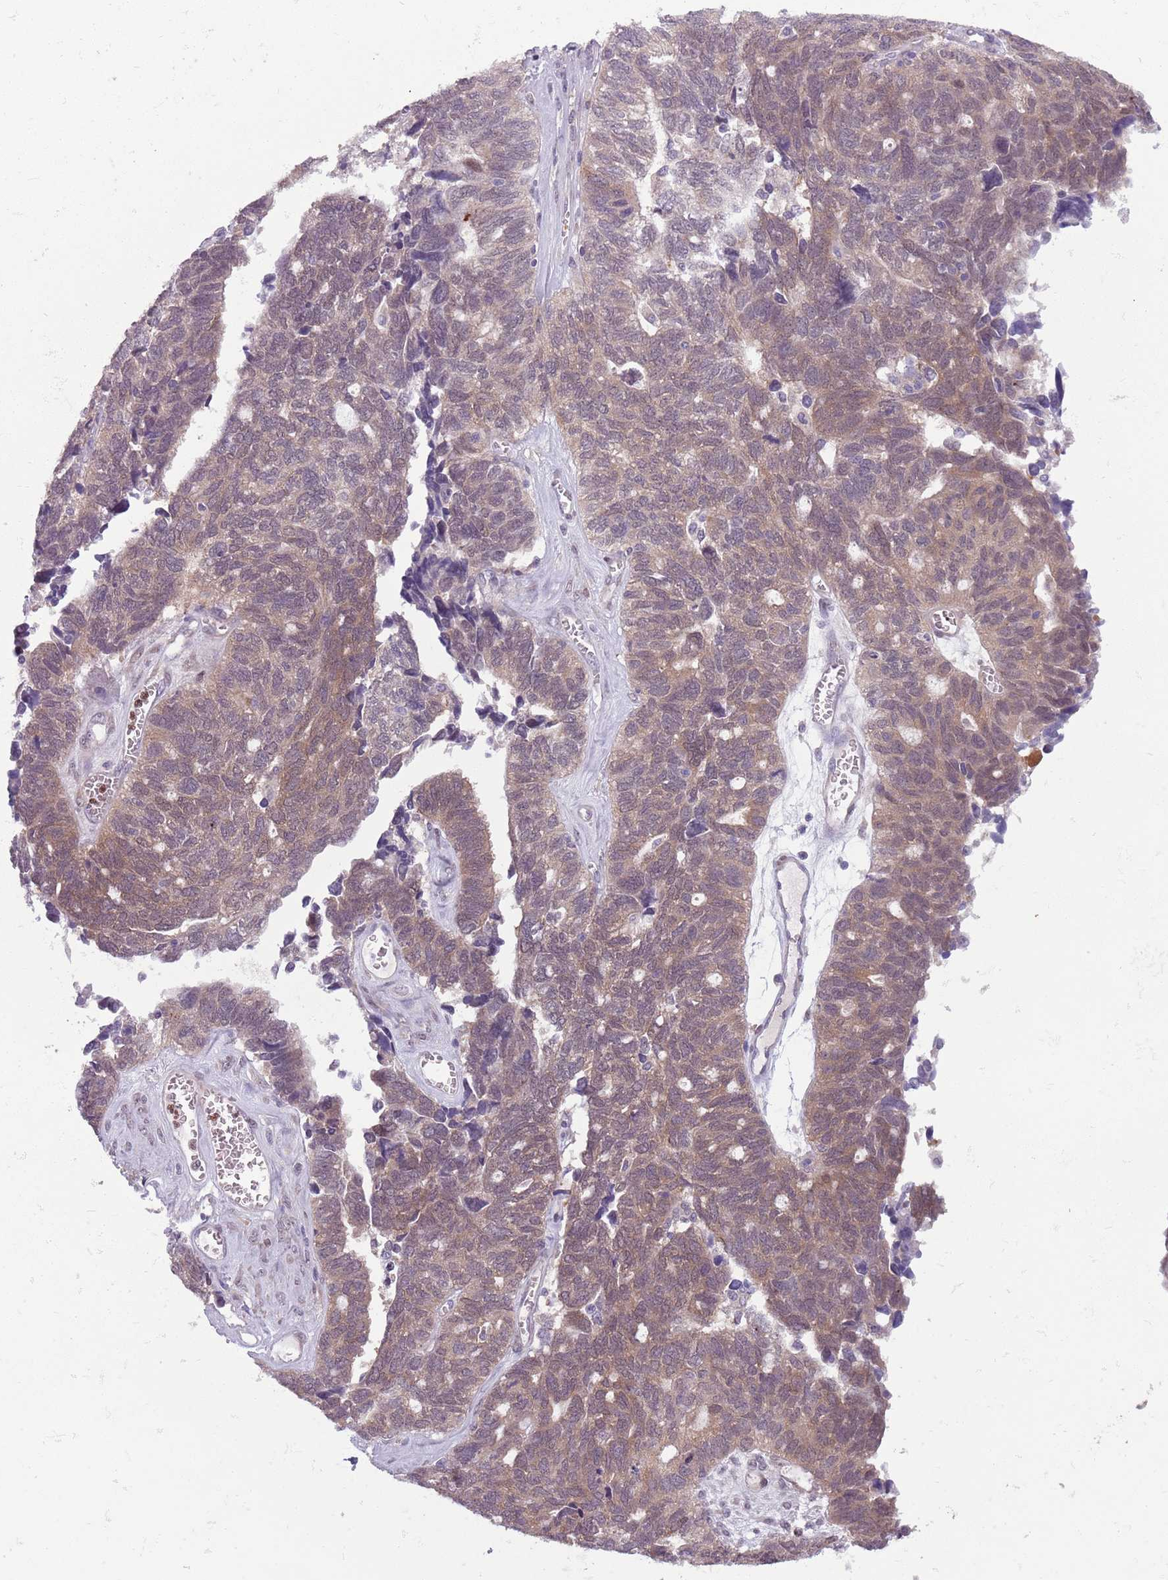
{"staining": {"intensity": "weak", "quantity": "25%-75%", "location": "cytoplasmic/membranous"}, "tissue": "ovarian cancer", "cell_type": "Tumor cells", "image_type": "cancer", "snomed": [{"axis": "morphology", "description": "Cystadenocarcinoma, serous, NOS"}, {"axis": "topography", "description": "Ovary"}], "caption": "Weak cytoplasmic/membranous expression for a protein is seen in about 25%-75% of tumor cells of serous cystadenocarcinoma (ovarian) using IHC.", "gene": "ADCY7", "patient": {"sex": "female", "age": 79}}